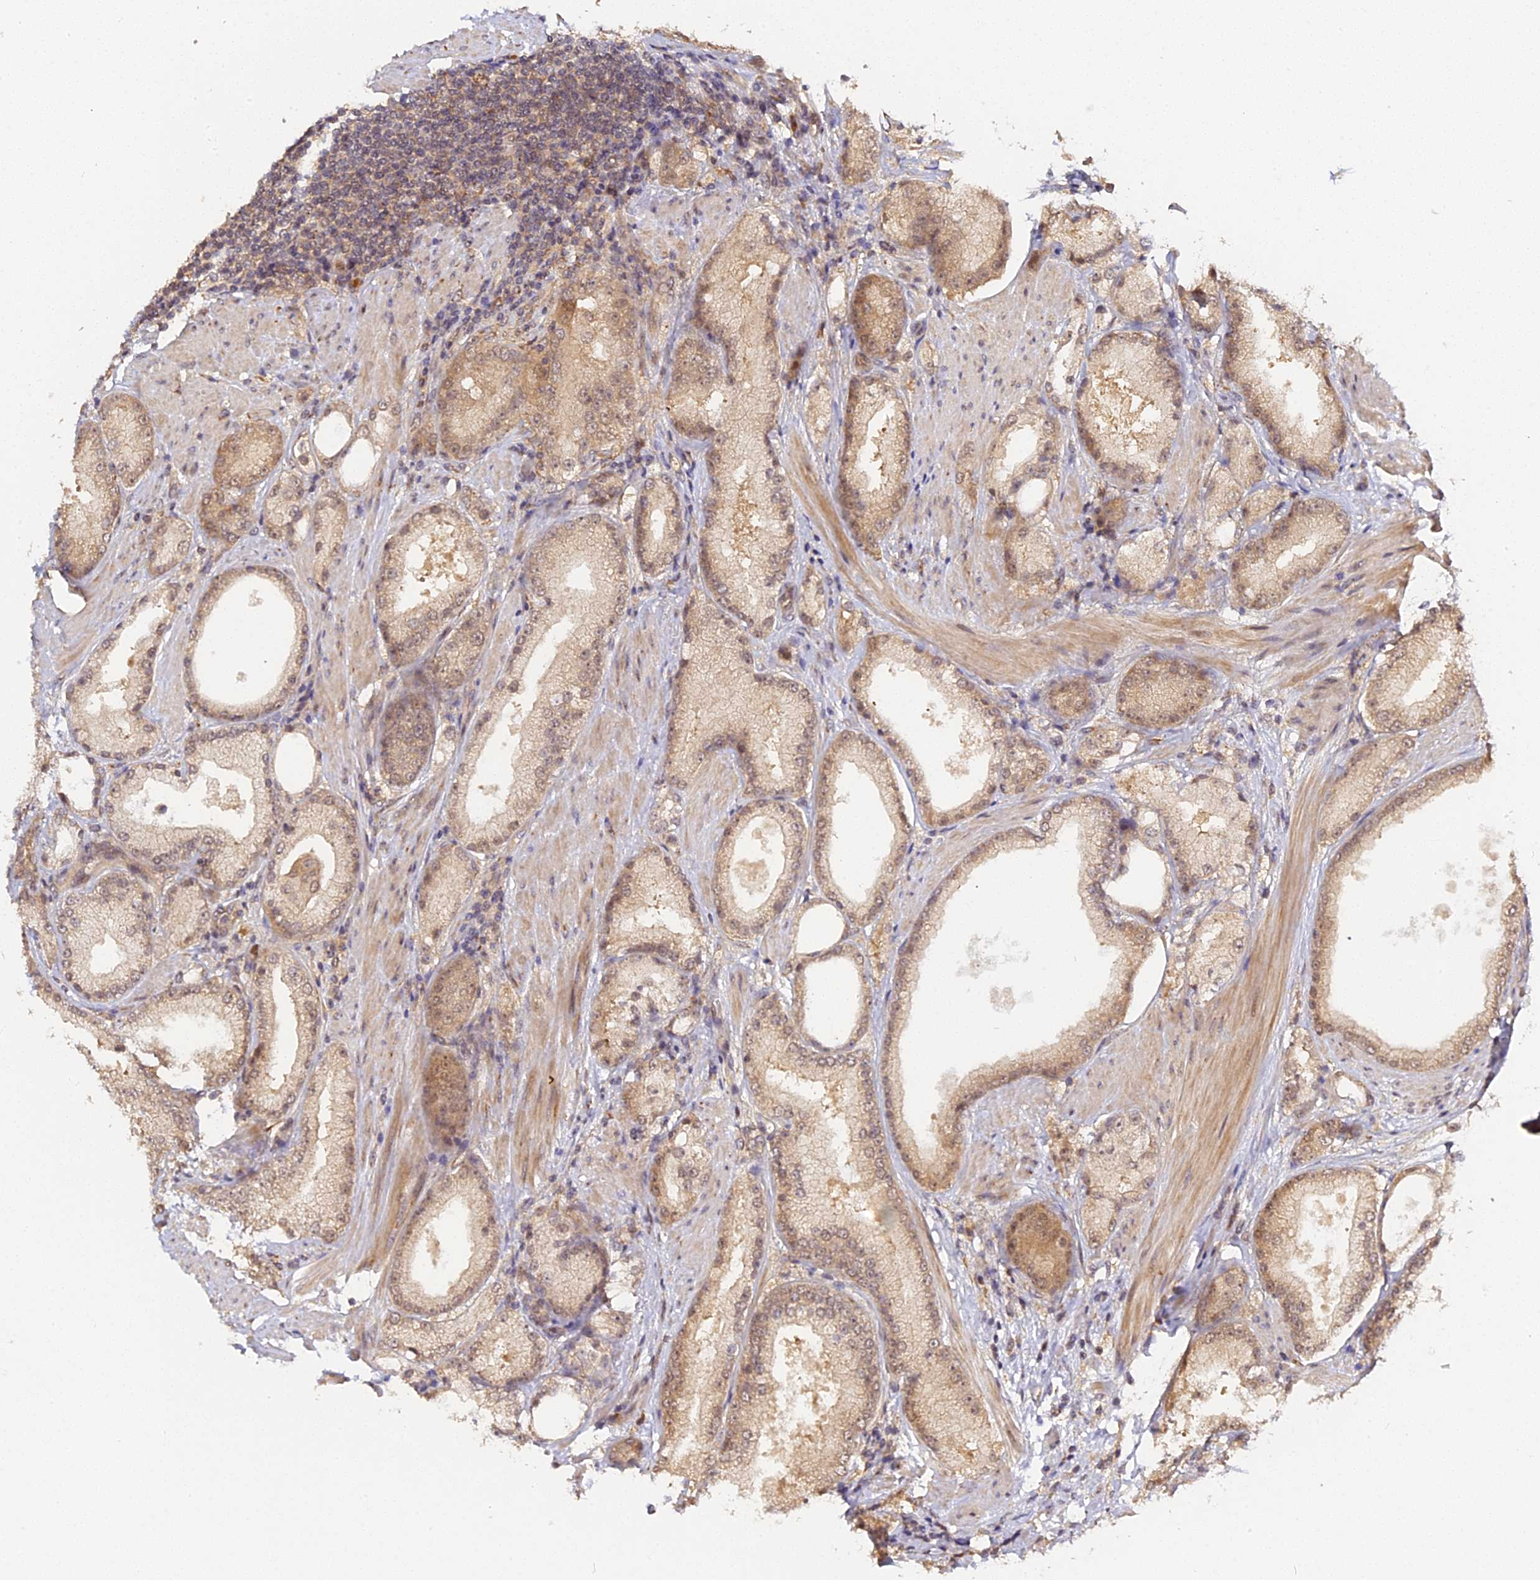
{"staining": {"intensity": "weak", "quantity": "25%-75%", "location": "cytoplasmic/membranous"}, "tissue": "prostate cancer", "cell_type": "Tumor cells", "image_type": "cancer", "snomed": [{"axis": "morphology", "description": "Adenocarcinoma, Low grade"}, {"axis": "topography", "description": "Prostate"}], "caption": "Immunohistochemistry (IHC) of prostate cancer (adenocarcinoma (low-grade)) displays low levels of weak cytoplasmic/membranous staining in approximately 25%-75% of tumor cells.", "gene": "IMPACT", "patient": {"sex": "male", "age": 67}}